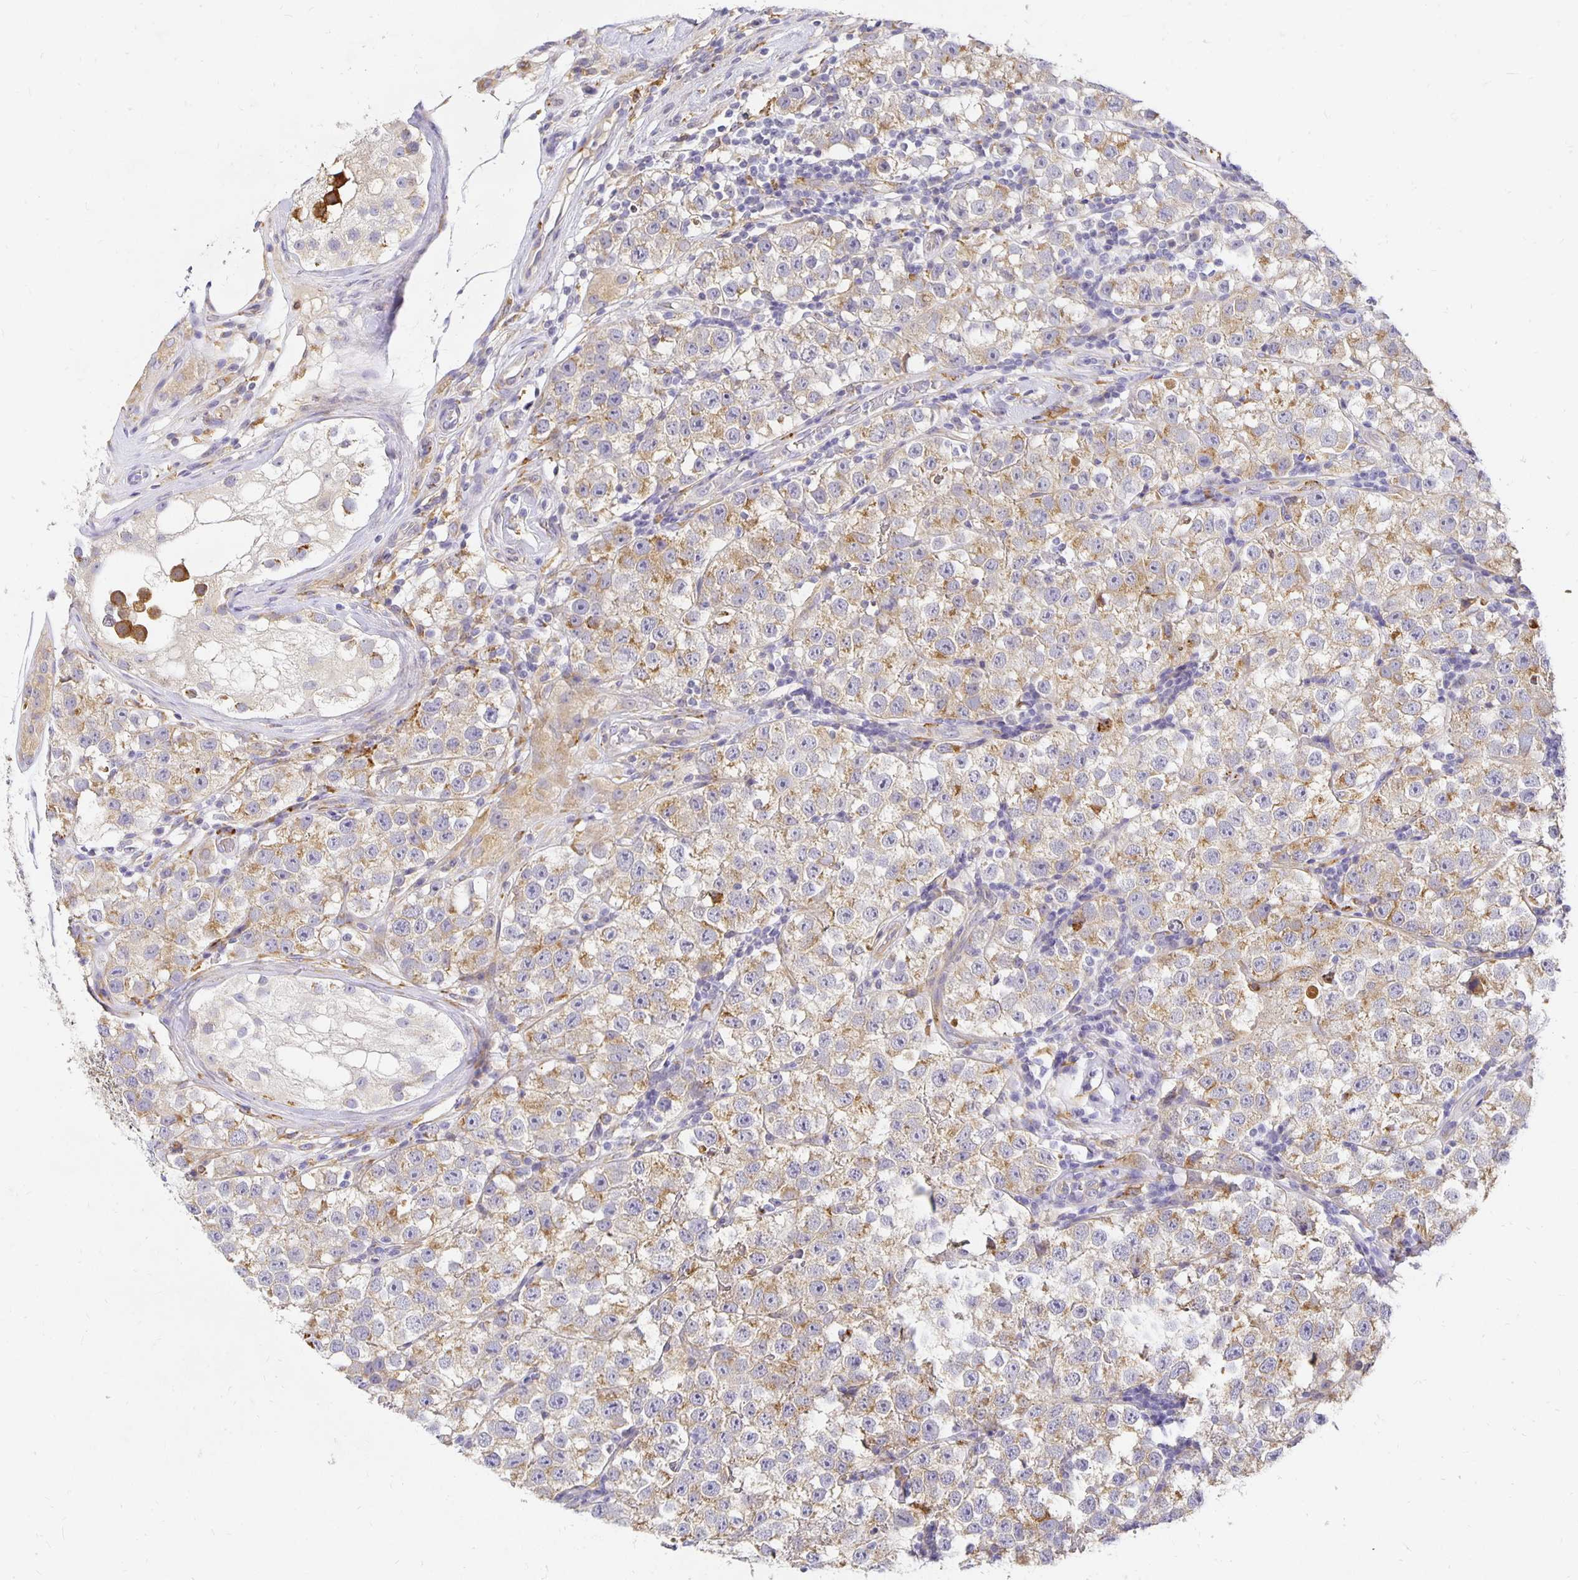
{"staining": {"intensity": "weak", "quantity": "25%-75%", "location": "cytoplasmic/membranous"}, "tissue": "testis cancer", "cell_type": "Tumor cells", "image_type": "cancer", "snomed": [{"axis": "morphology", "description": "Seminoma, NOS"}, {"axis": "topography", "description": "Testis"}], "caption": "Immunohistochemical staining of human testis cancer exhibits low levels of weak cytoplasmic/membranous protein positivity in approximately 25%-75% of tumor cells.", "gene": "PLOD1", "patient": {"sex": "male", "age": 34}}